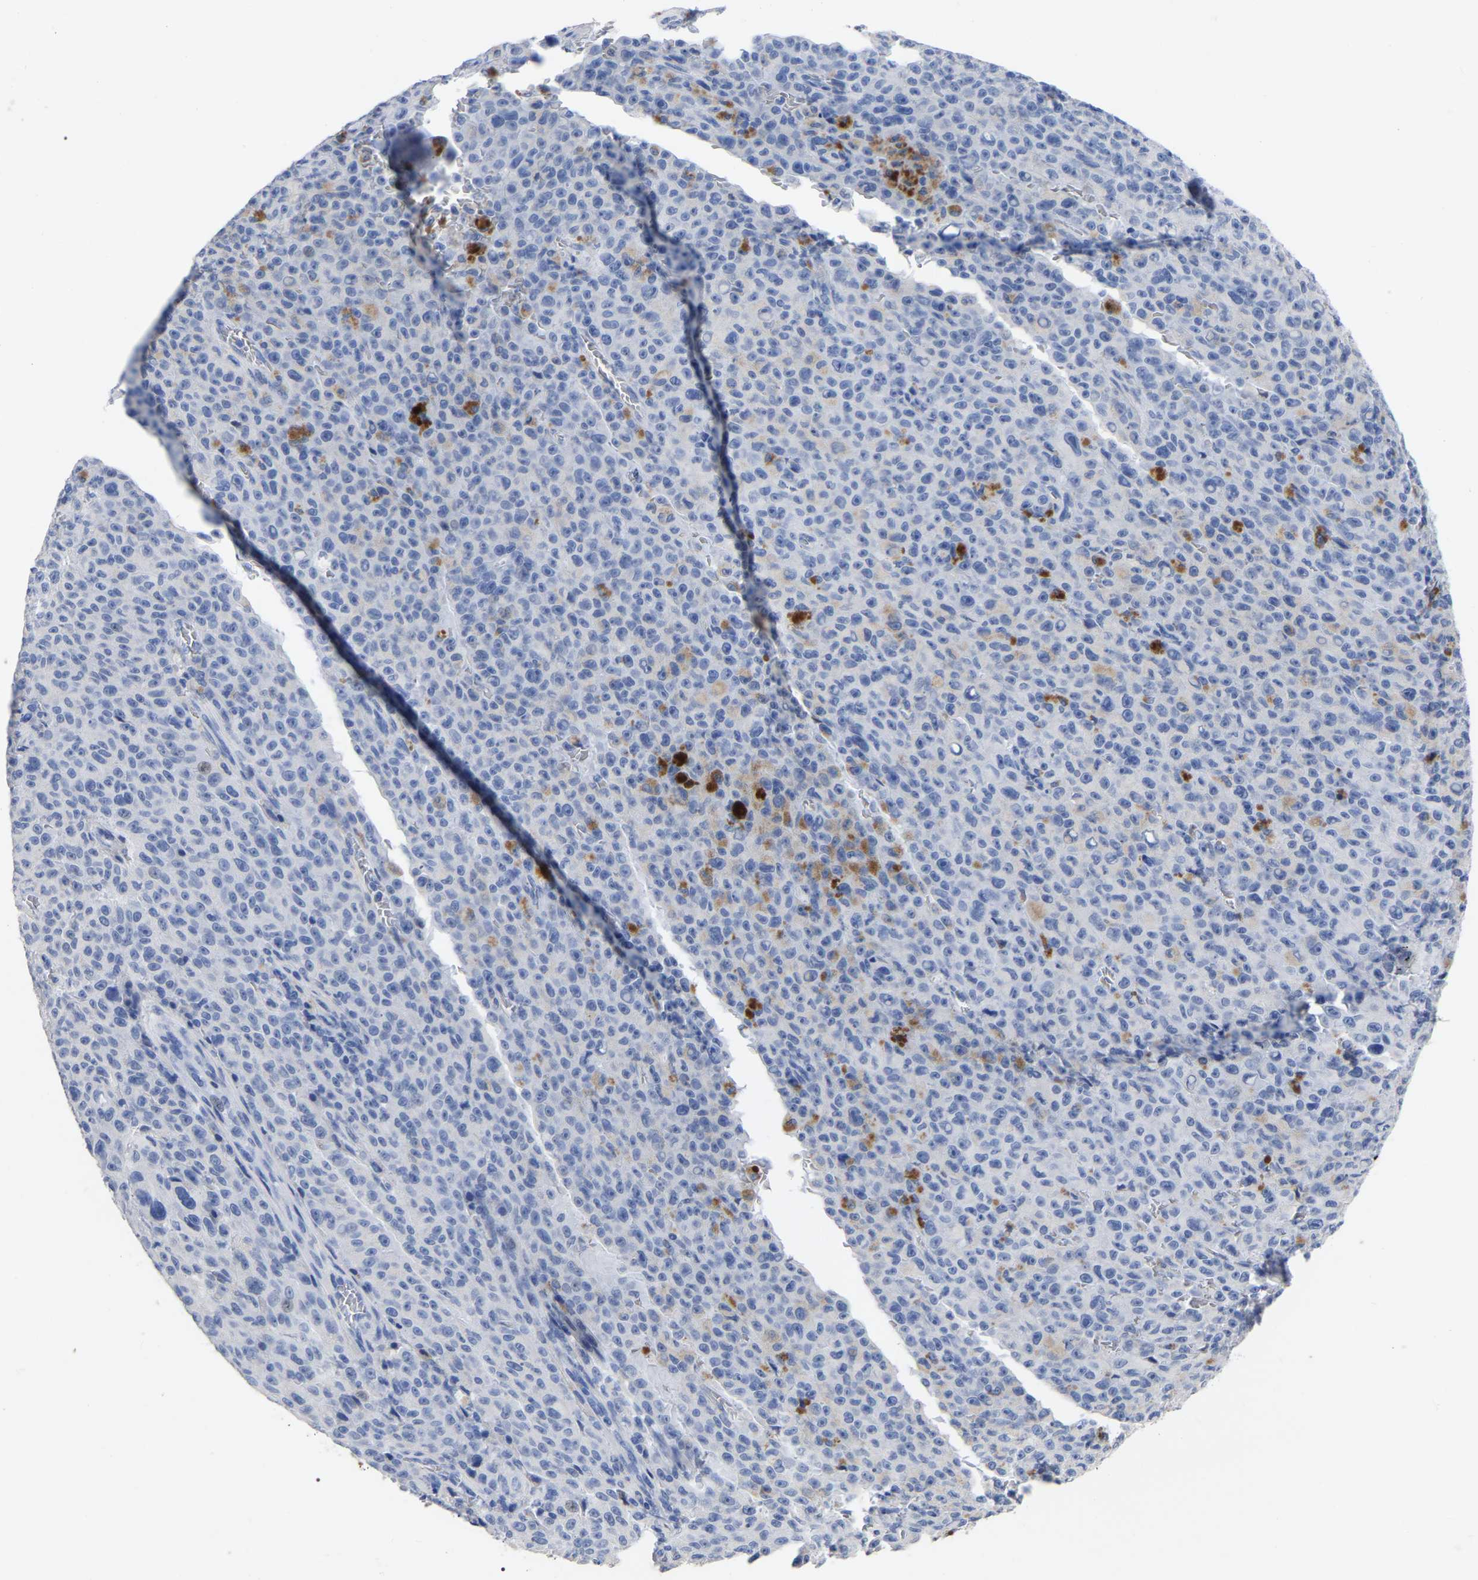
{"staining": {"intensity": "negative", "quantity": "none", "location": "none"}, "tissue": "melanoma", "cell_type": "Tumor cells", "image_type": "cancer", "snomed": [{"axis": "morphology", "description": "Malignant melanoma, NOS"}, {"axis": "topography", "description": "Skin"}], "caption": "Immunohistochemistry image of neoplastic tissue: melanoma stained with DAB shows no significant protein staining in tumor cells. (DAB (3,3'-diaminobenzidine) immunohistochemistry, high magnification).", "gene": "ANXA13", "patient": {"sex": "female", "age": 82}}